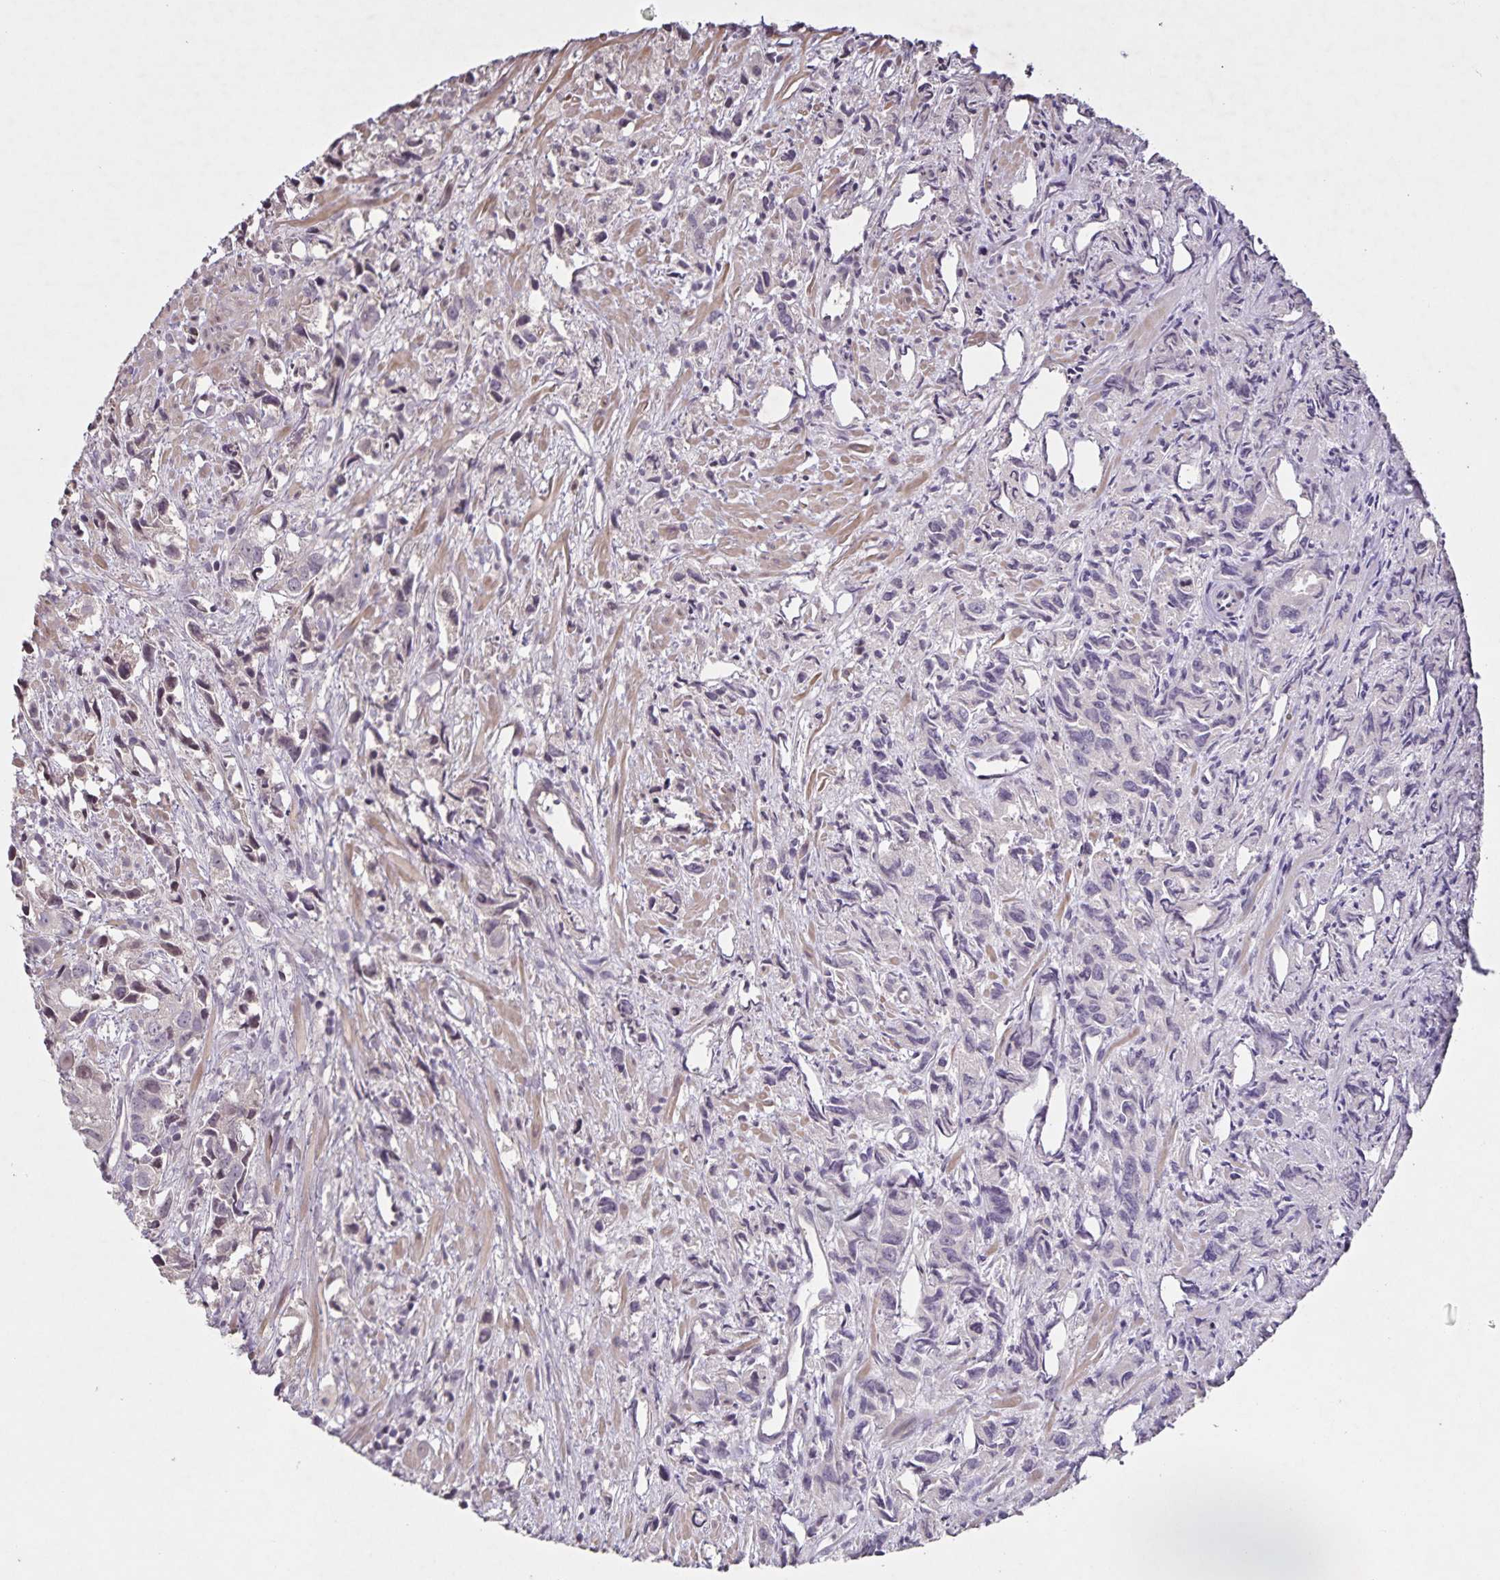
{"staining": {"intensity": "negative", "quantity": "none", "location": "none"}, "tissue": "prostate cancer", "cell_type": "Tumor cells", "image_type": "cancer", "snomed": [{"axis": "morphology", "description": "Adenocarcinoma, High grade"}, {"axis": "topography", "description": "Prostate"}], "caption": "Protein analysis of prostate cancer reveals no significant staining in tumor cells. (Immunohistochemistry (ihc), brightfield microscopy, high magnification).", "gene": "GDF2", "patient": {"sex": "male", "age": 58}}